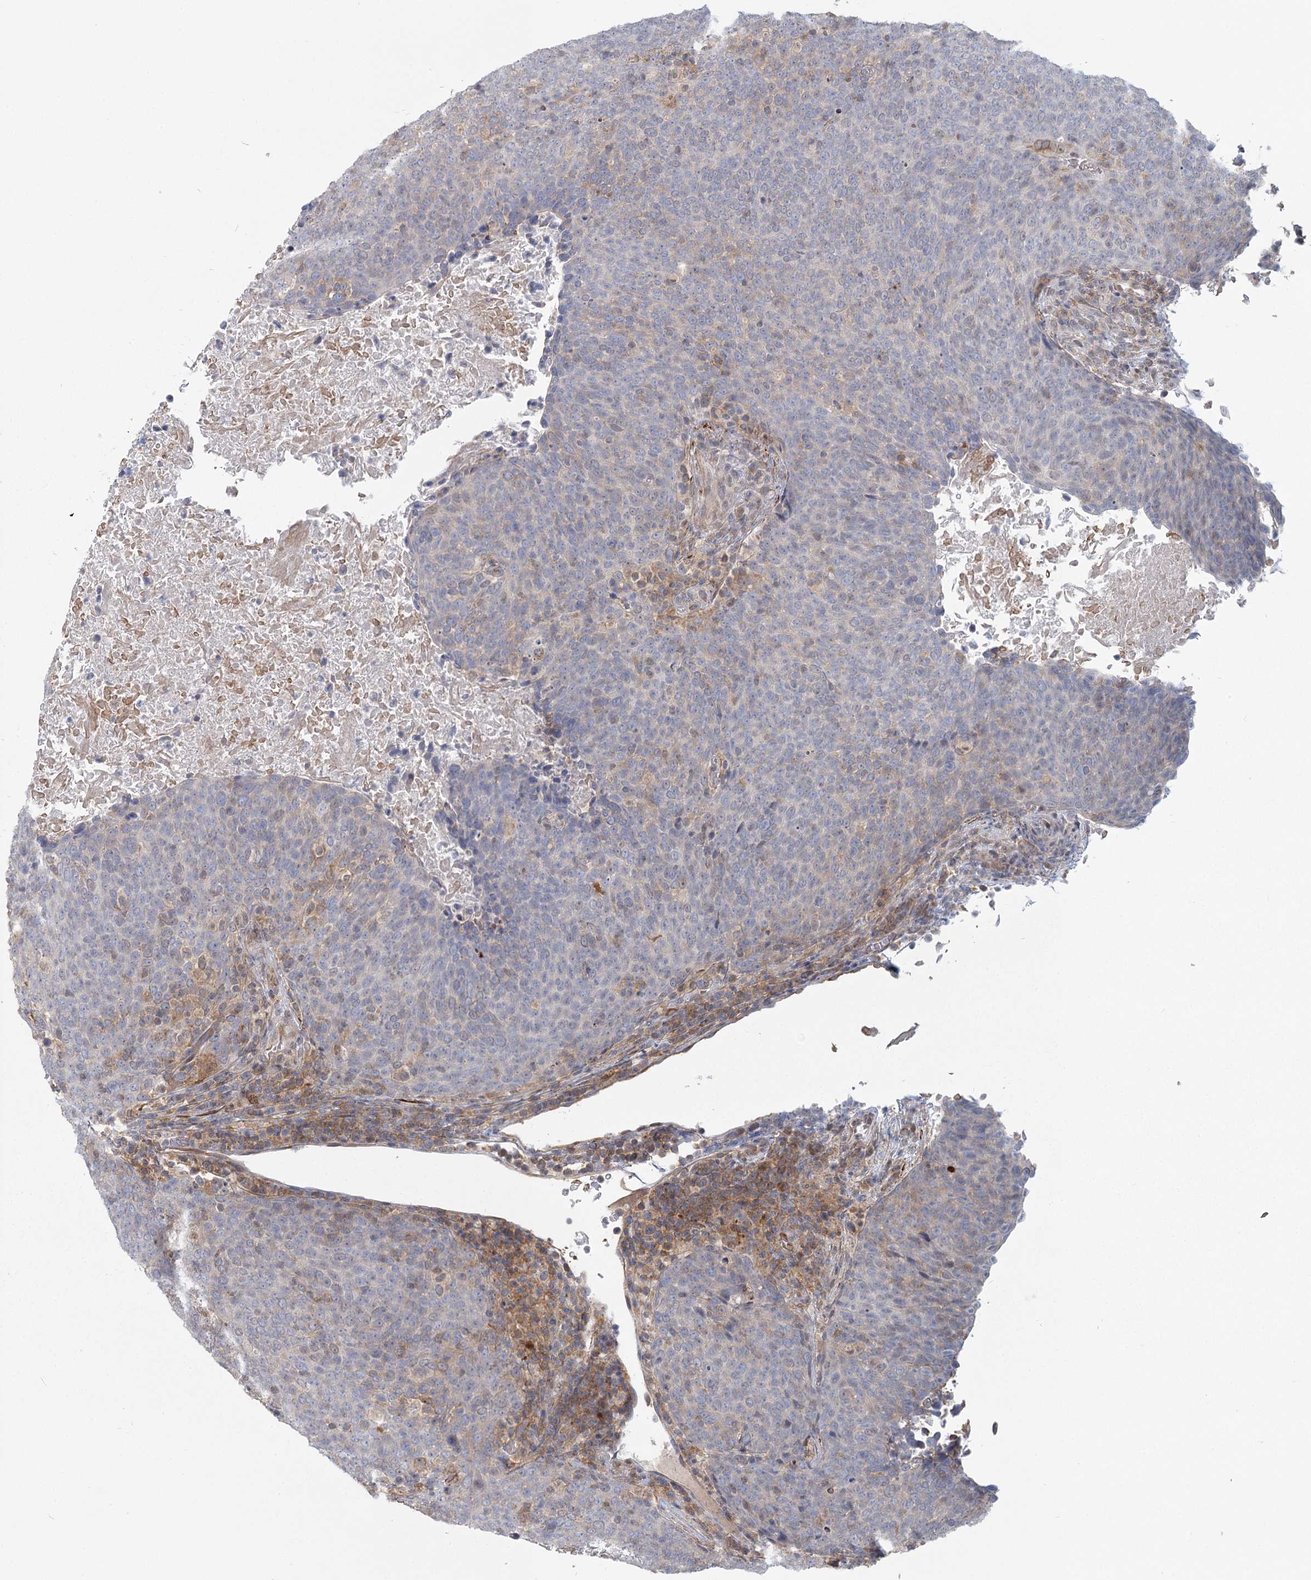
{"staining": {"intensity": "negative", "quantity": "none", "location": "none"}, "tissue": "head and neck cancer", "cell_type": "Tumor cells", "image_type": "cancer", "snomed": [{"axis": "morphology", "description": "Squamous cell carcinoma, NOS"}, {"axis": "morphology", "description": "Squamous cell carcinoma, metastatic, NOS"}, {"axis": "topography", "description": "Lymph node"}, {"axis": "topography", "description": "Head-Neck"}], "caption": "A high-resolution histopathology image shows IHC staining of metastatic squamous cell carcinoma (head and neck), which displays no significant staining in tumor cells.", "gene": "USP11", "patient": {"sex": "male", "age": 62}}